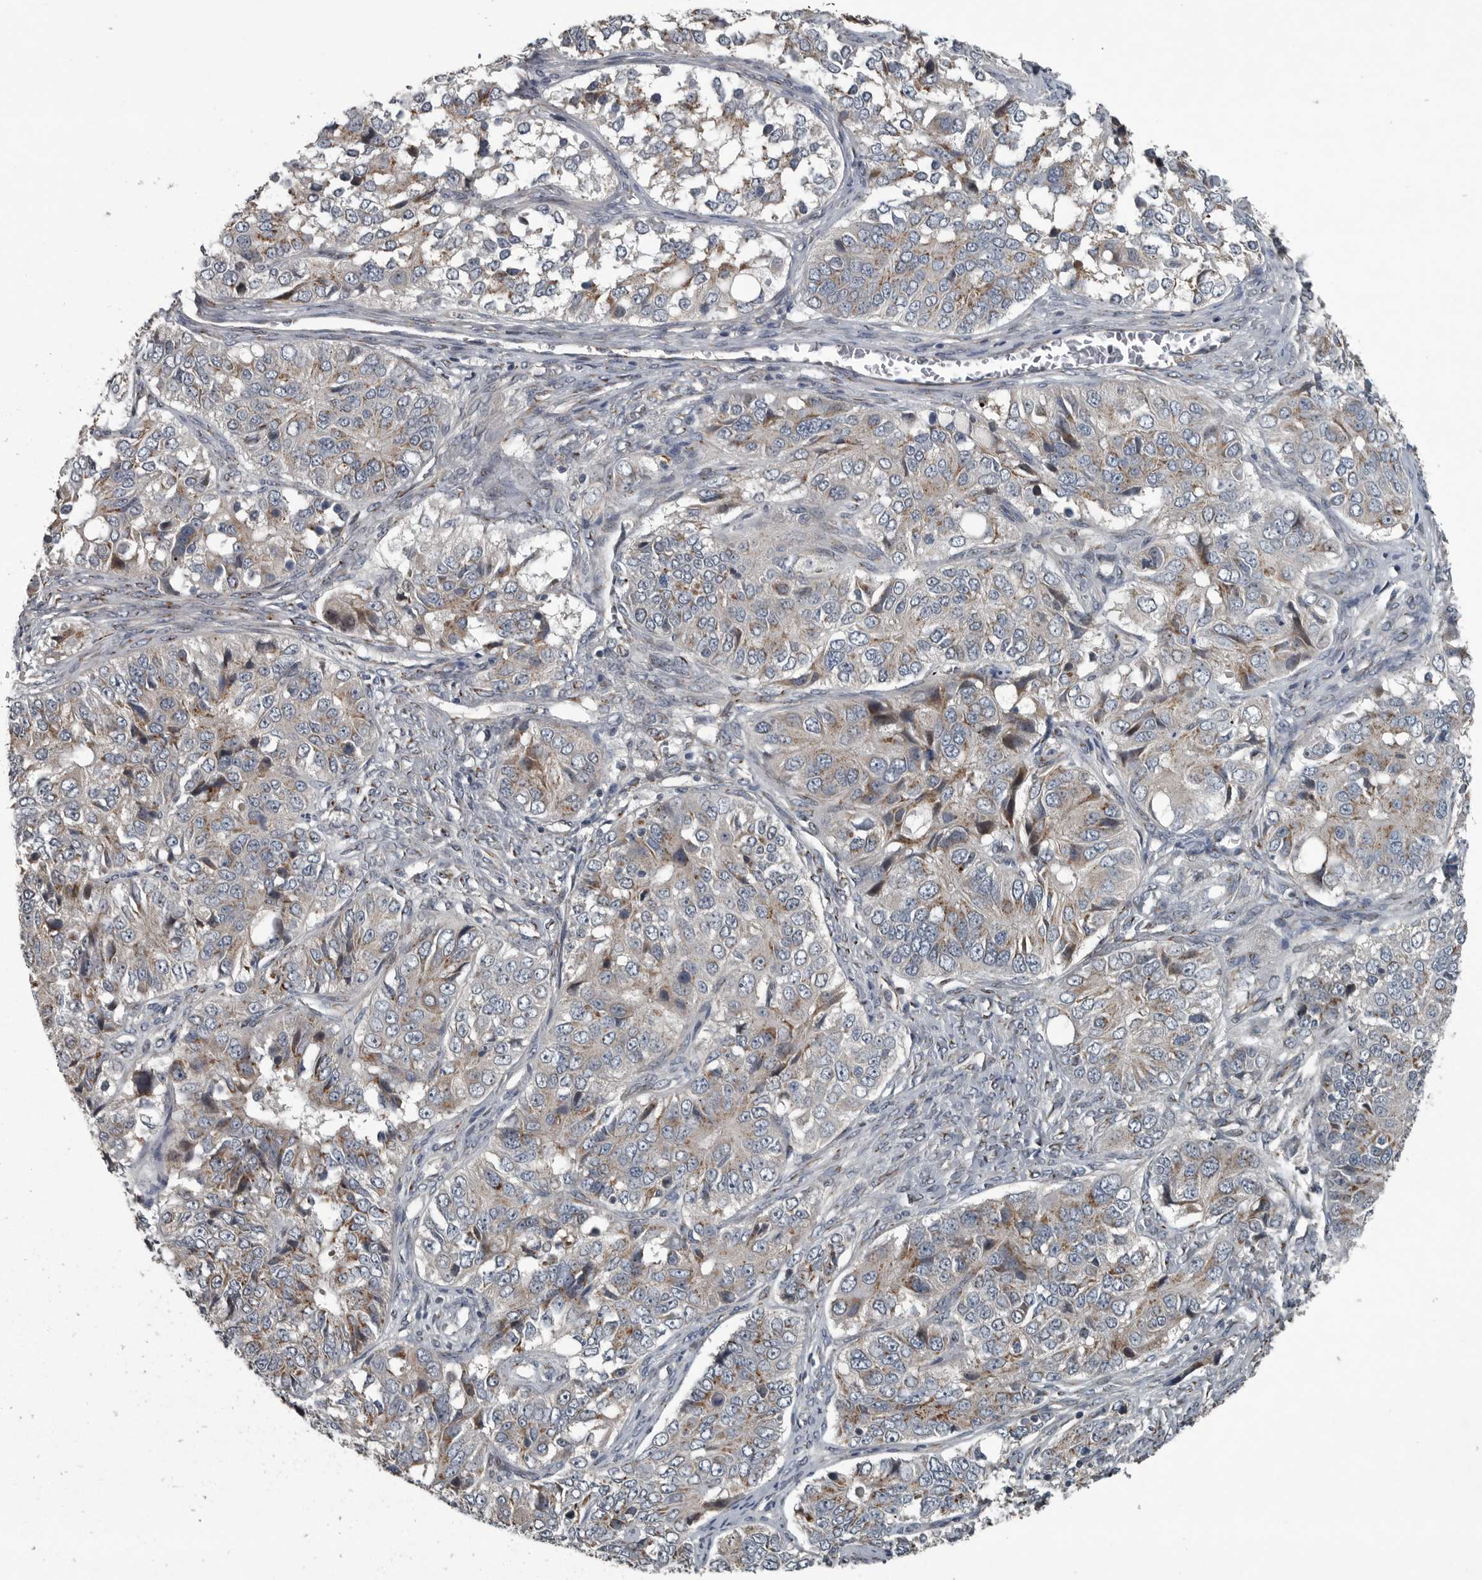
{"staining": {"intensity": "weak", "quantity": "25%-75%", "location": "cytoplasmic/membranous"}, "tissue": "ovarian cancer", "cell_type": "Tumor cells", "image_type": "cancer", "snomed": [{"axis": "morphology", "description": "Carcinoma, endometroid"}, {"axis": "topography", "description": "Ovary"}], "caption": "High-magnification brightfield microscopy of ovarian endometroid carcinoma stained with DAB (3,3'-diaminobenzidine) (brown) and counterstained with hematoxylin (blue). tumor cells exhibit weak cytoplasmic/membranous staining is identified in about25%-75% of cells.", "gene": "ZNF345", "patient": {"sex": "female", "age": 51}}